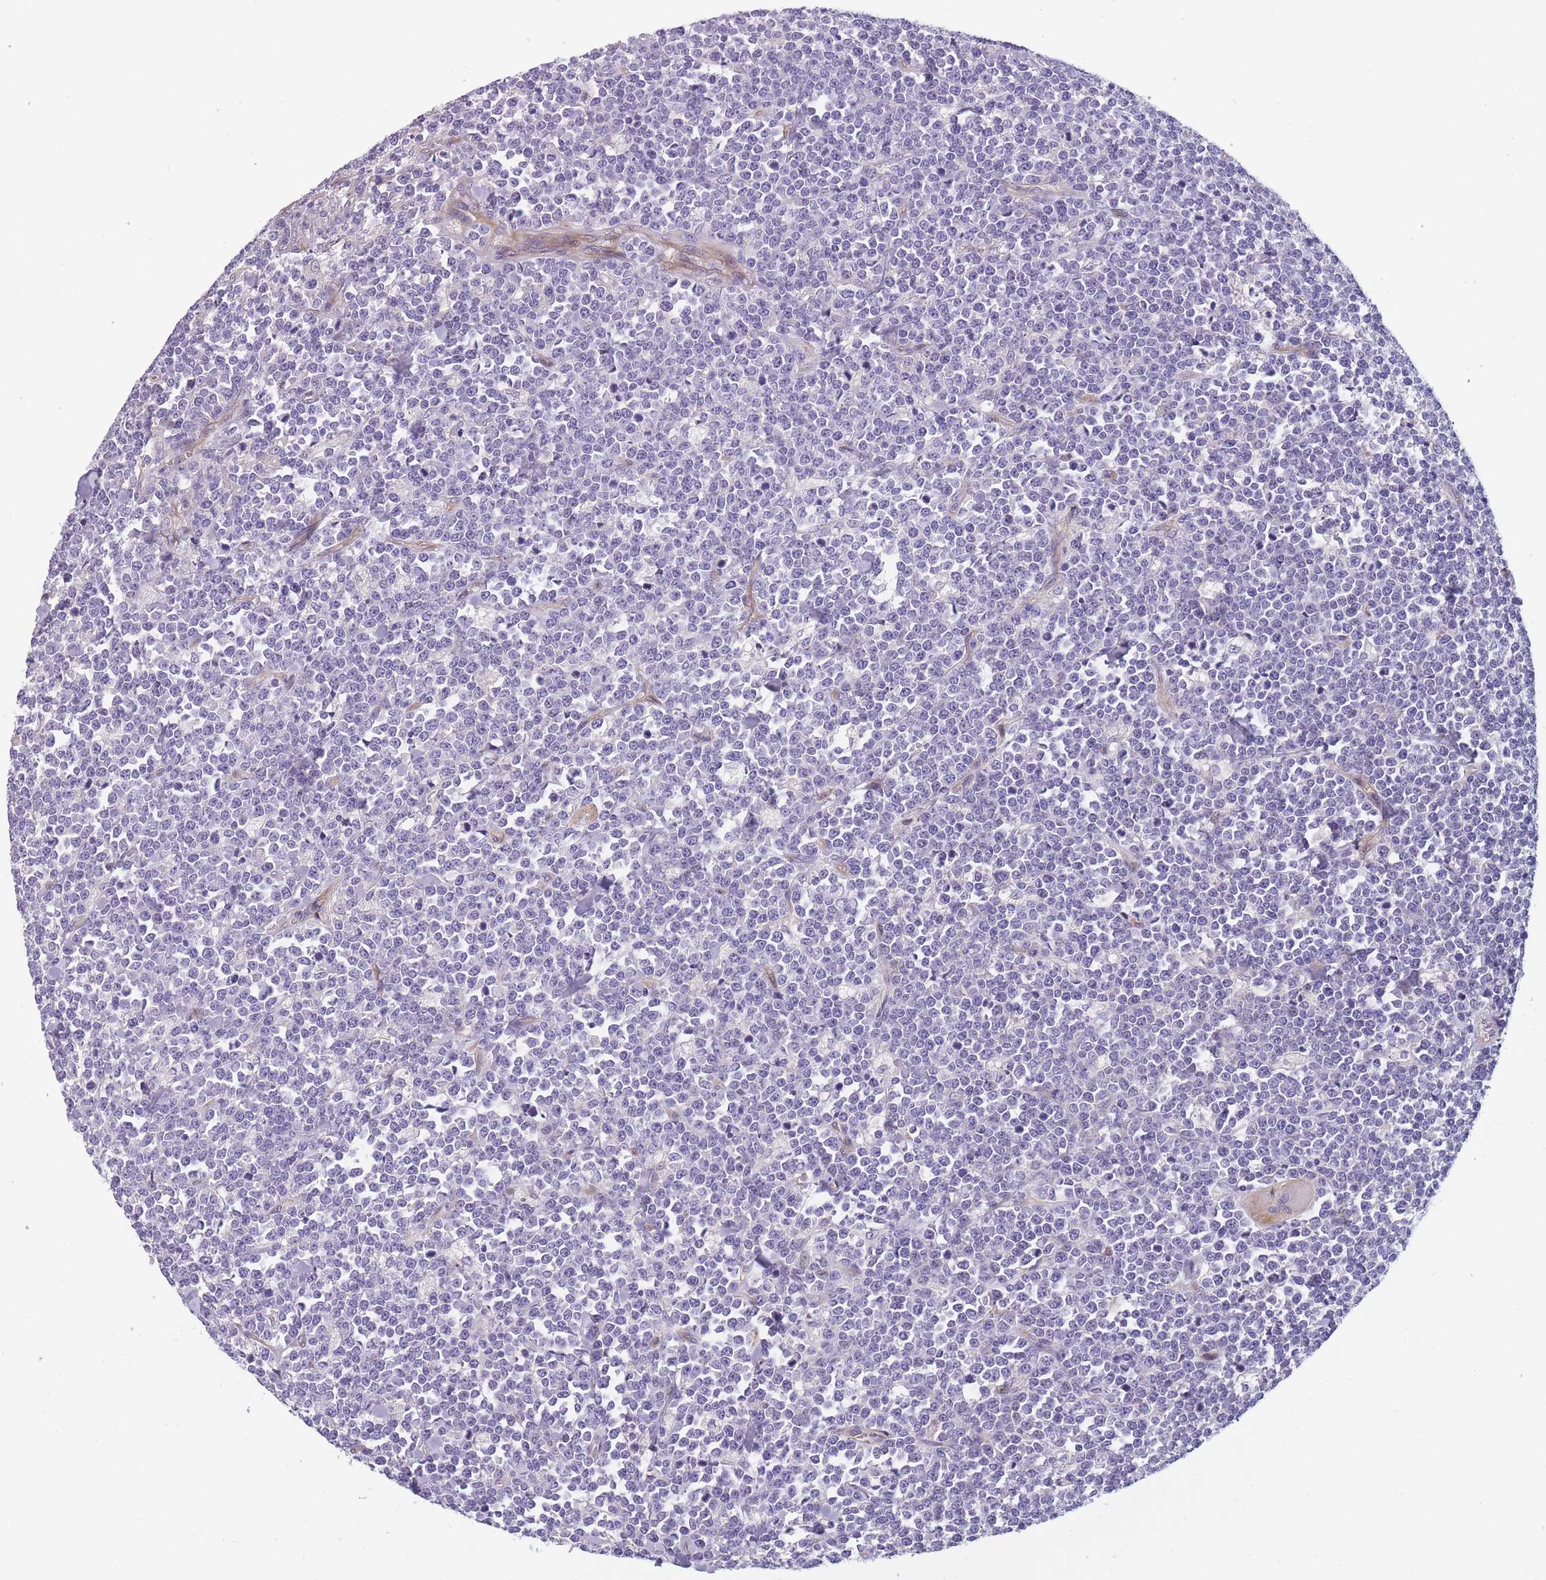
{"staining": {"intensity": "negative", "quantity": "none", "location": "none"}, "tissue": "lymphoma", "cell_type": "Tumor cells", "image_type": "cancer", "snomed": [{"axis": "morphology", "description": "Malignant lymphoma, non-Hodgkin's type, High grade"}, {"axis": "topography", "description": "Small intestine"}, {"axis": "topography", "description": "Colon"}], "caption": "DAB (3,3'-diaminobenzidine) immunohistochemical staining of human lymphoma displays no significant staining in tumor cells. (Brightfield microscopy of DAB (3,3'-diaminobenzidine) immunohistochemistry (IHC) at high magnification).", "gene": "FAM83F", "patient": {"sex": "male", "age": 8}}